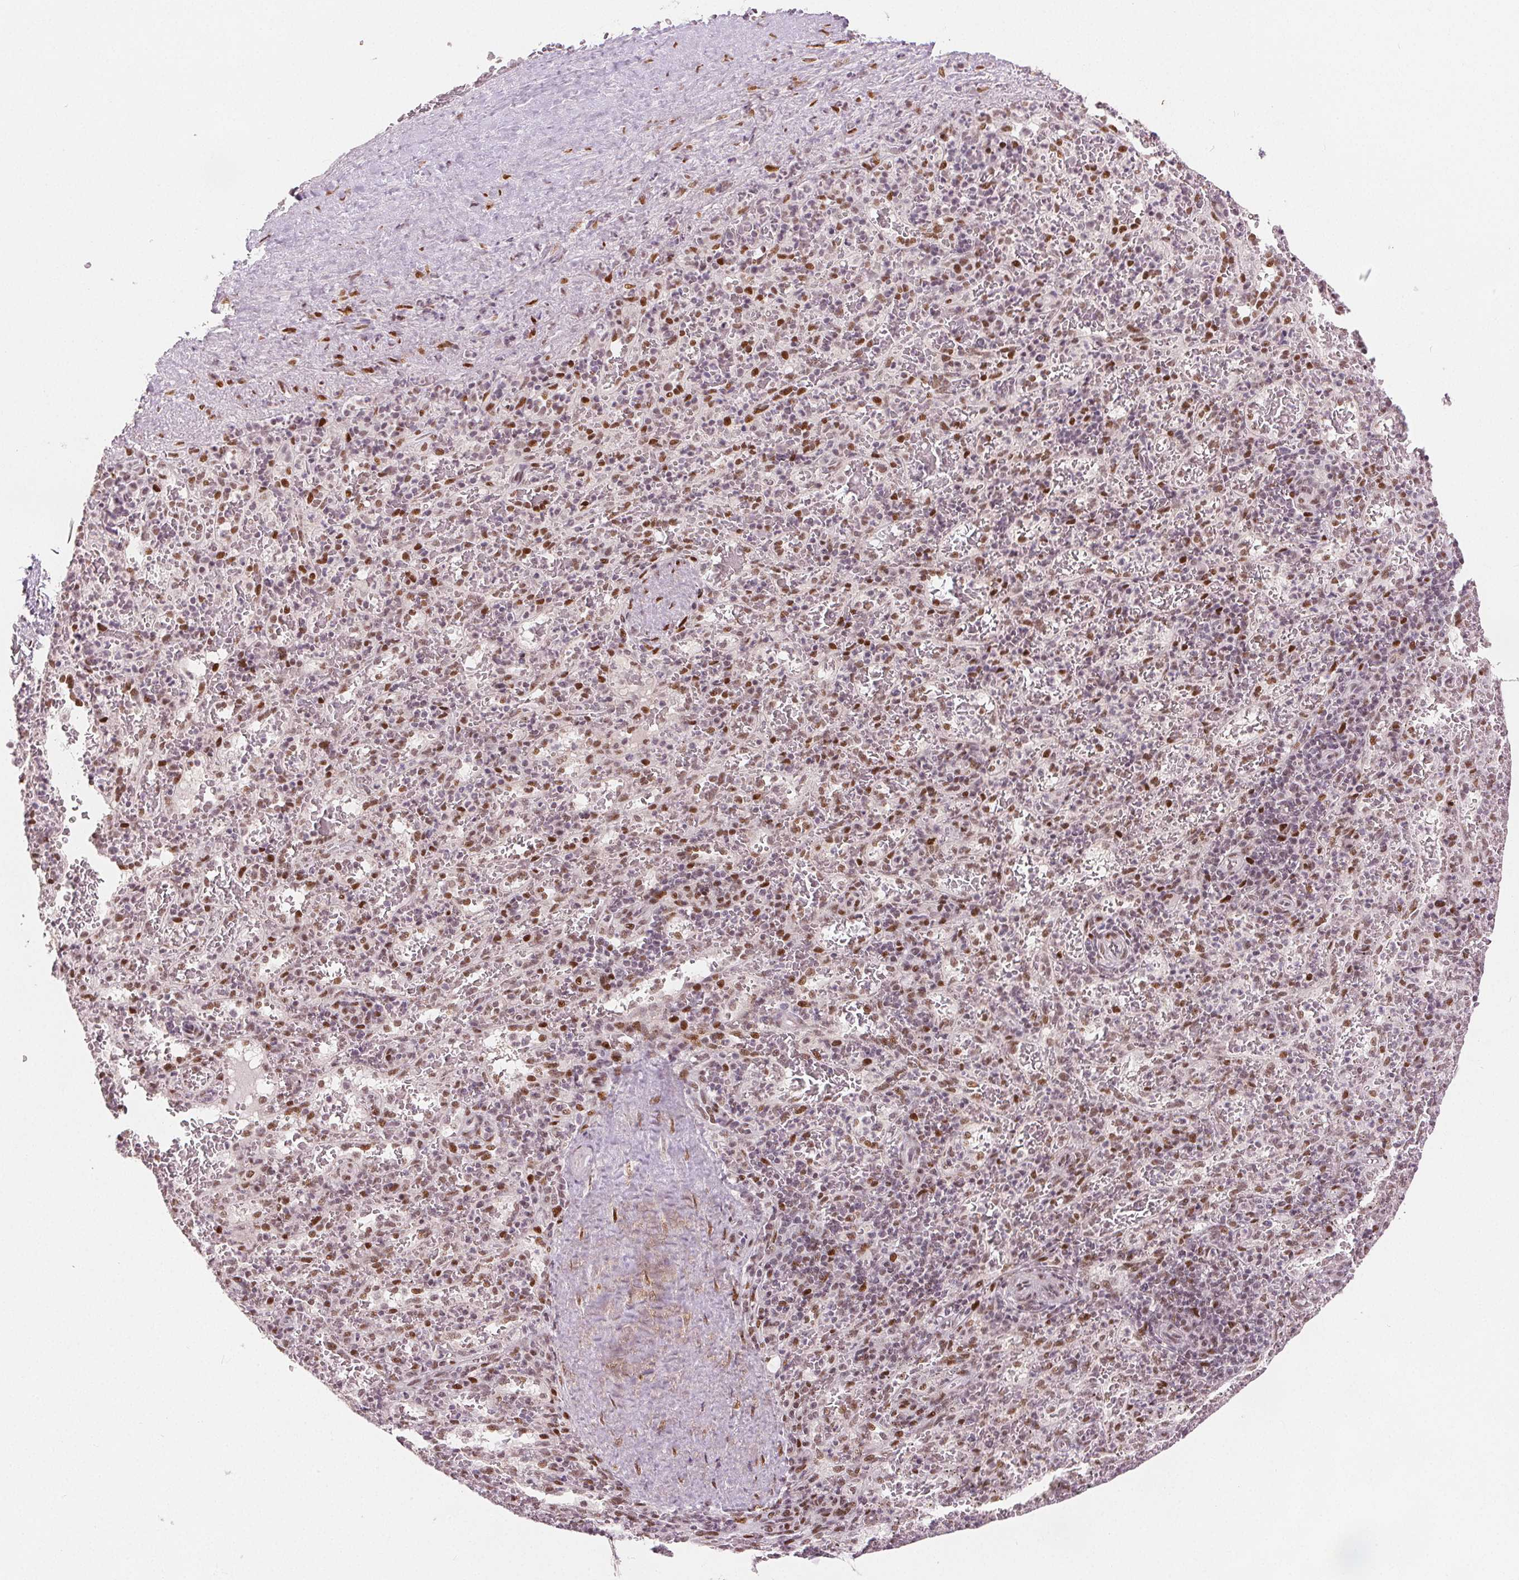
{"staining": {"intensity": "moderate", "quantity": ">75%", "location": "nuclear"}, "tissue": "spleen", "cell_type": "Cells in red pulp", "image_type": "normal", "snomed": [{"axis": "morphology", "description": "Normal tissue, NOS"}, {"axis": "topography", "description": "Spleen"}], "caption": "A medium amount of moderate nuclear positivity is appreciated in approximately >75% of cells in red pulp in benign spleen. The staining is performed using DAB (3,3'-diaminobenzidine) brown chromogen to label protein expression. The nuclei are counter-stained blue using hematoxylin.", "gene": "ZNF703", "patient": {"sex": "male", "age": 57}}